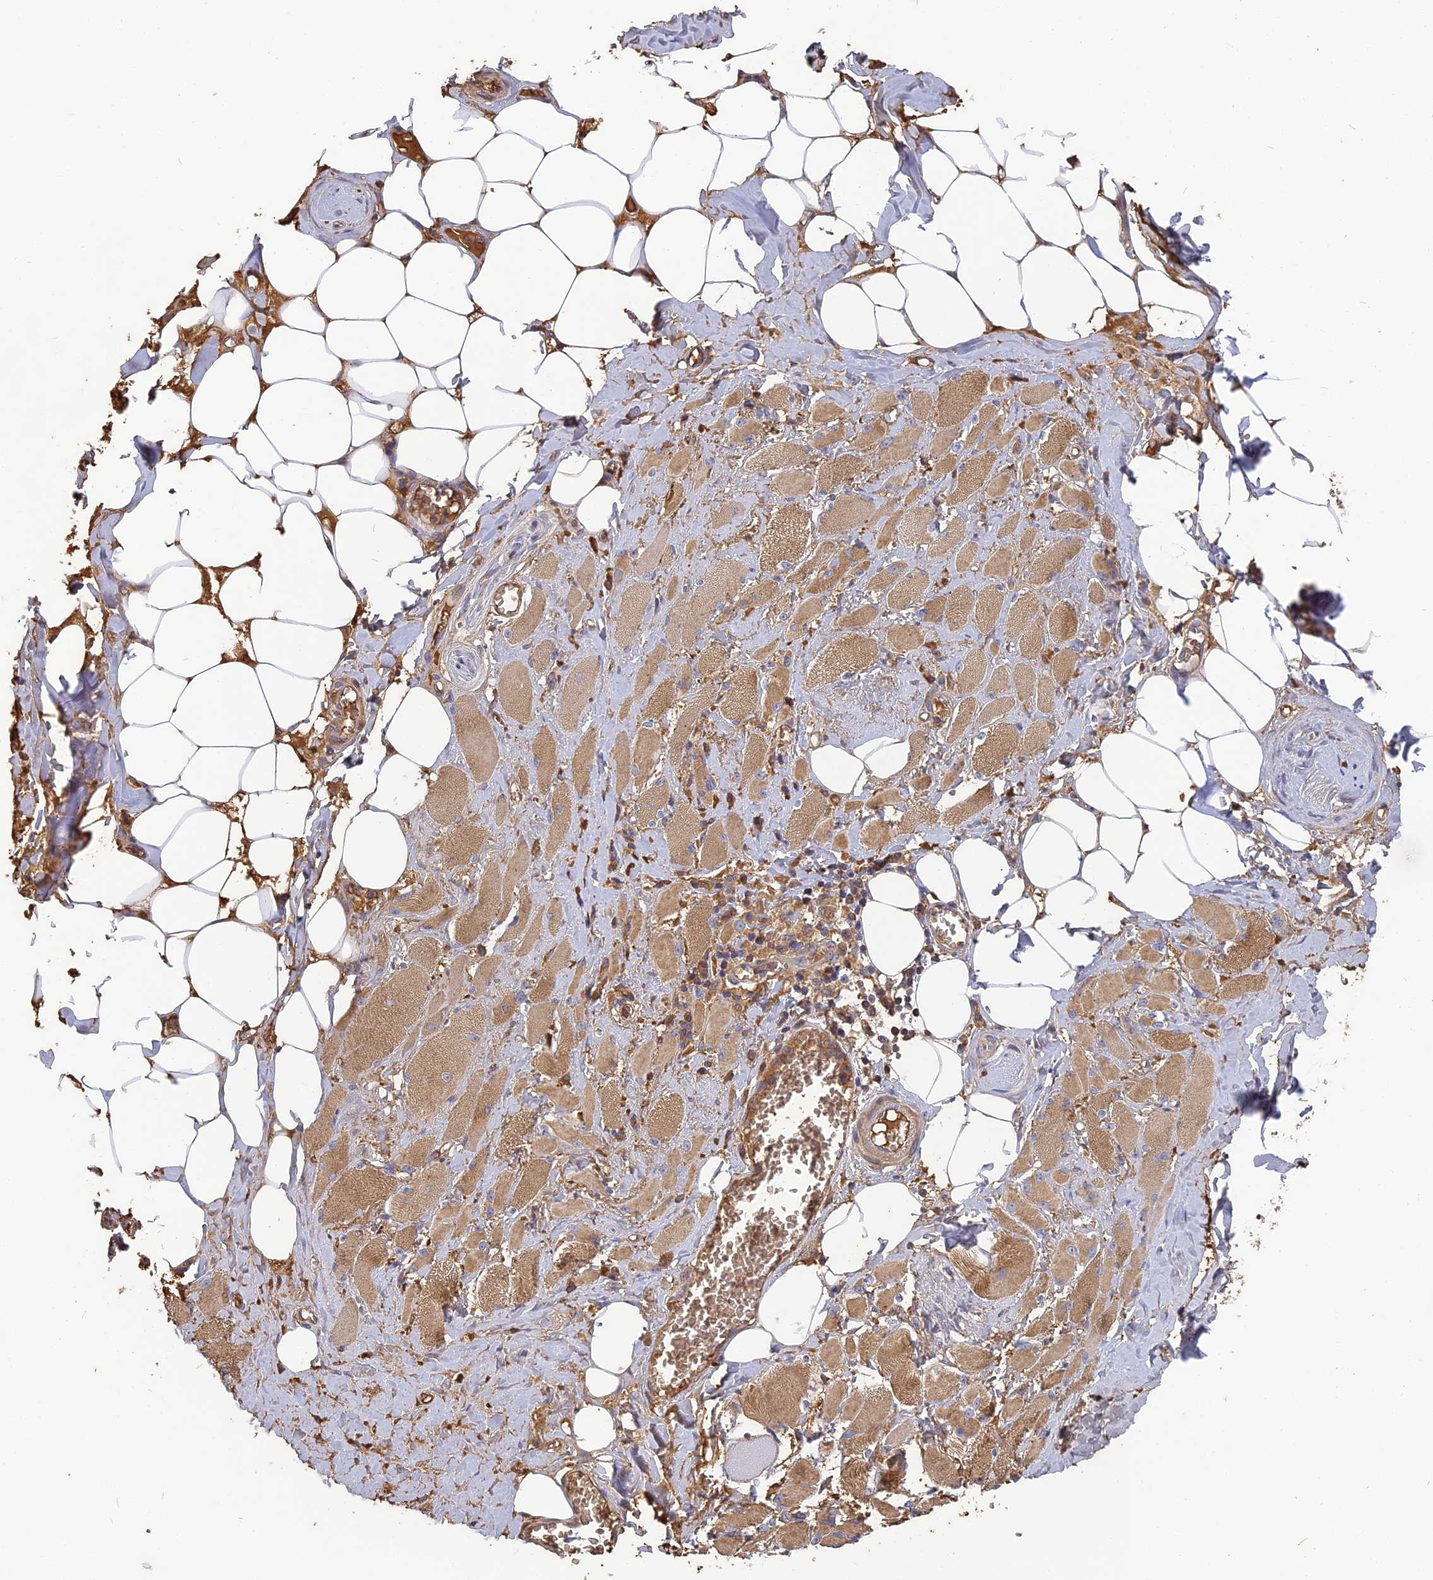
{"staining": {"intensity": "strong", "quantity": ">75%", "location": "cytoplasmic/membranous"}, "tissue": "skeletal muscle", "cell_type": "Myocytes", "image_type": "normal", "snomed": [{"axis": "morphology", "description": "Normal tissue, NOS"}, {"axis": "morphology", "description": "Basal cell carcinoma"}, {"axis": "topography", "description": "Skeletal muscle"}], "caption": "About >75% of myocytes in normal human skeletal muscle show strong cytoplasmic/membranous protein expression as visualized by brown immunohistochemical staining.", "gene": "ERMAP", "patient": {"sex": "female", "age": 64}}